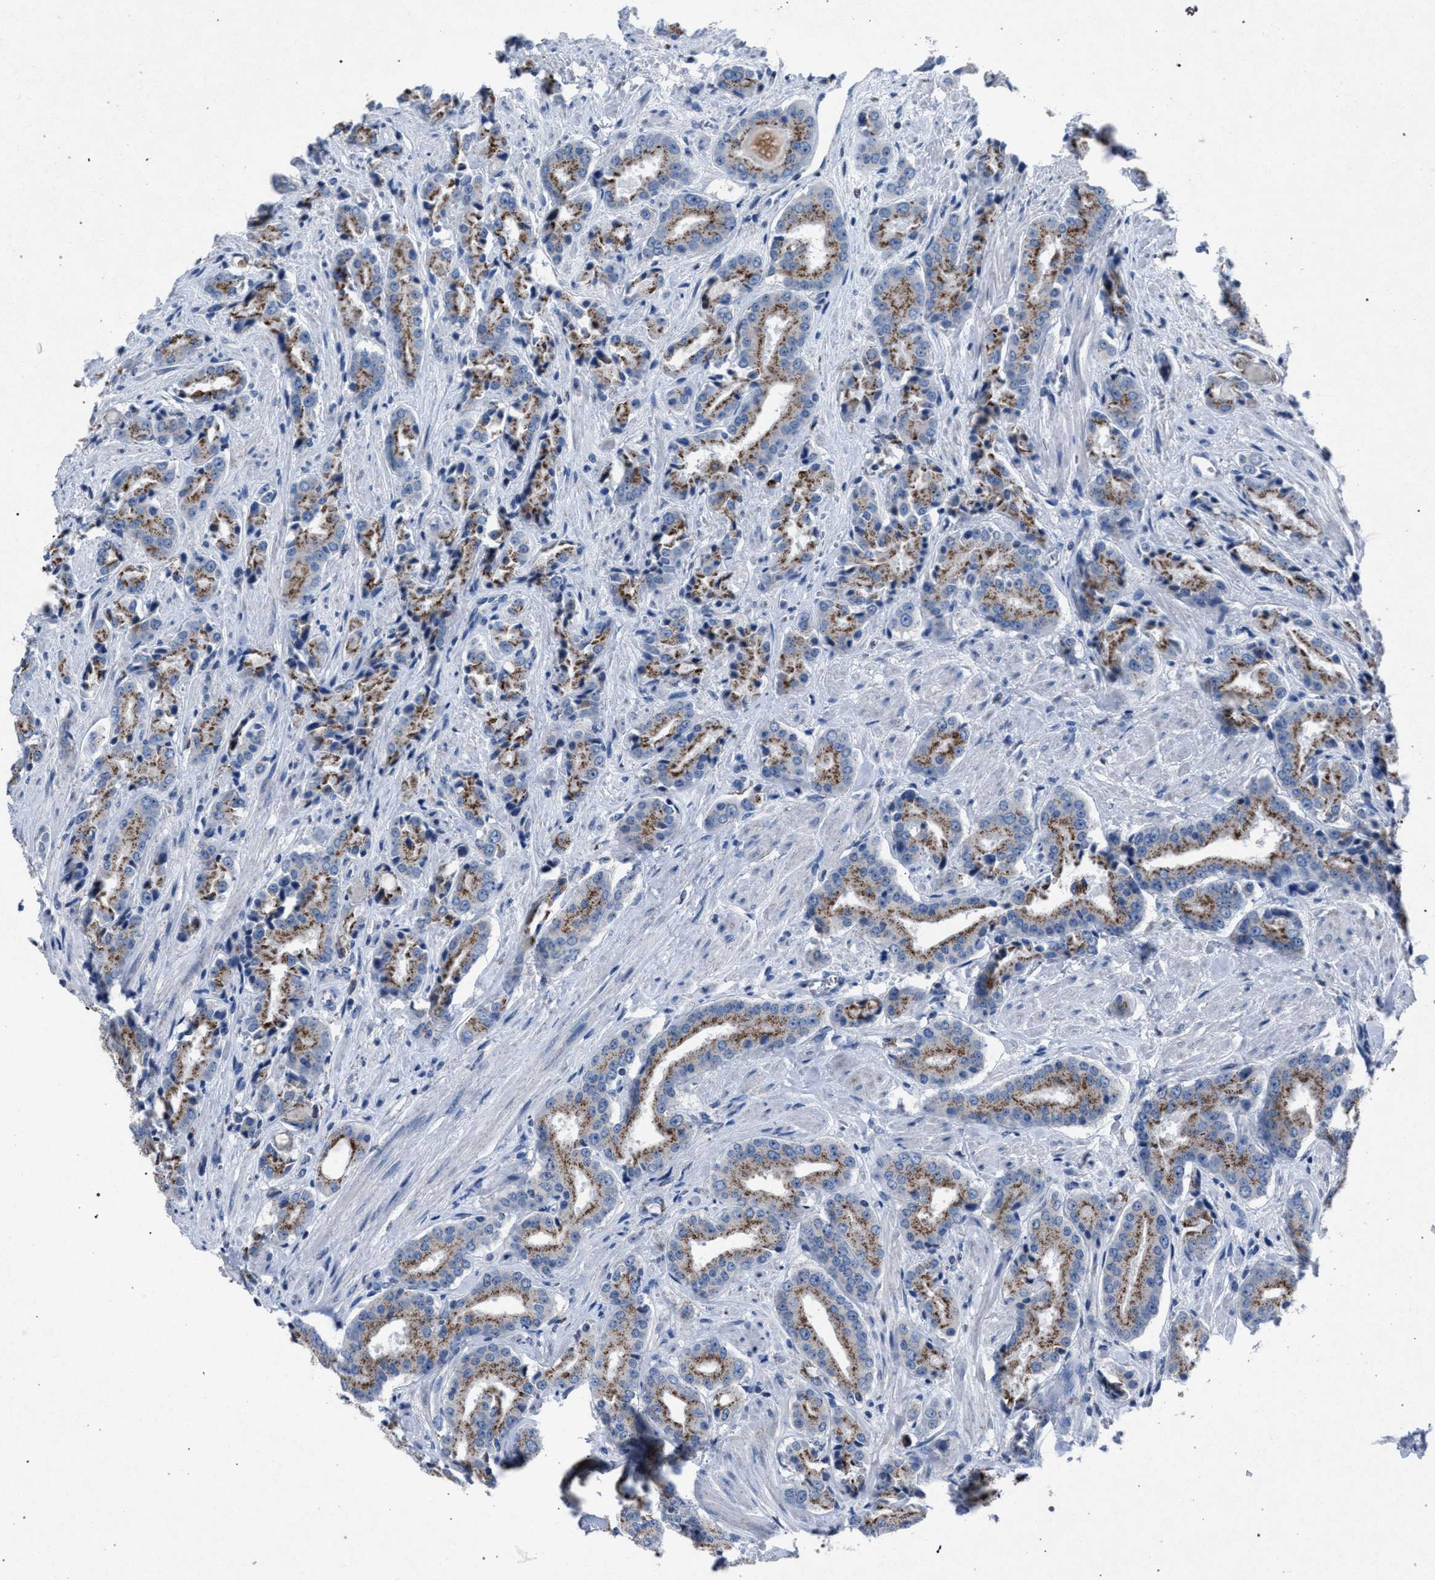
{"staining": {"intensity": "moderate", "quantity": ">75%", "location": "cytoplasmic/membranous"}, "tissue": "prostate cancer", "cell_type": "Tumor cells", "image_type": "cancer", "snomed": [{"axis": "morphology", "description": "Adenocarcinoma, High grade"}, {"axis": "topography", "description": "Prostate"}], "caption": "Prostate high-grade adenocarcinoma stained with a brown dye shows moderate cytoplasmic/membranous positive positivity in approximately >75% of tumor cells.", "gene": "HSD17B4", "patient": {"sex": "male", "age": 71}}